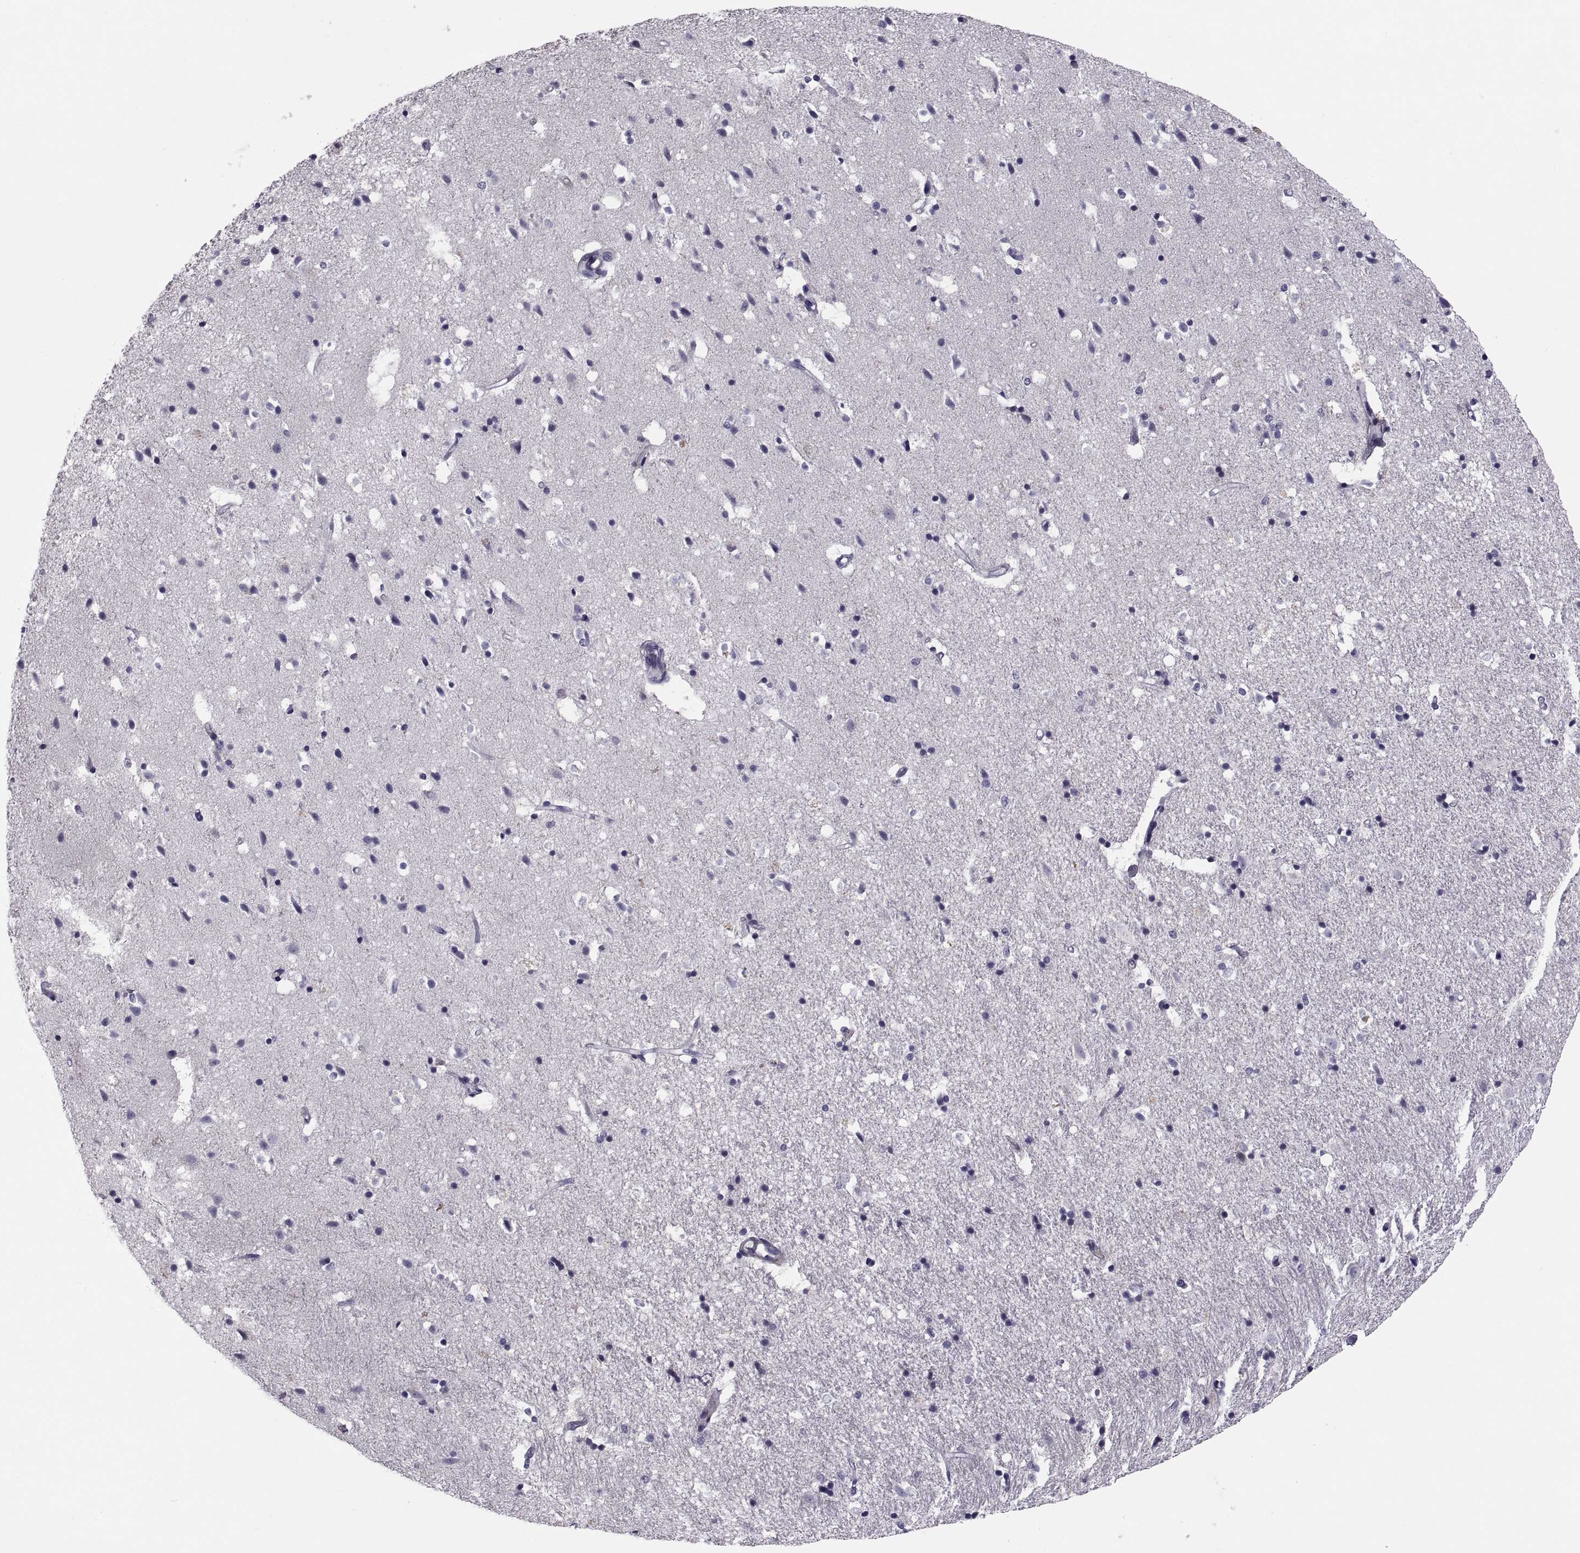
{"staining": {"intensity": "negative", "quantity": "none", "location": "none"}, "tissue": "hippocampus", "cell_type": "Glial cells", "image_type": "normal", "snomed": [{"axis": "morphology", "description": "Normal tissue, NOS"}, {"axis": "topography", "description": "Hippocampus"}], "caption": "IHC of unremarkable hippocampus reveals no positivity in glial cells. (DAB (3,3'-diaminobenzidine) immunohistochemistry (IHC) with hematoxylin counter stain).", "gene": "PDZRN4", "patient": {"sex": "male", "age": 49}}